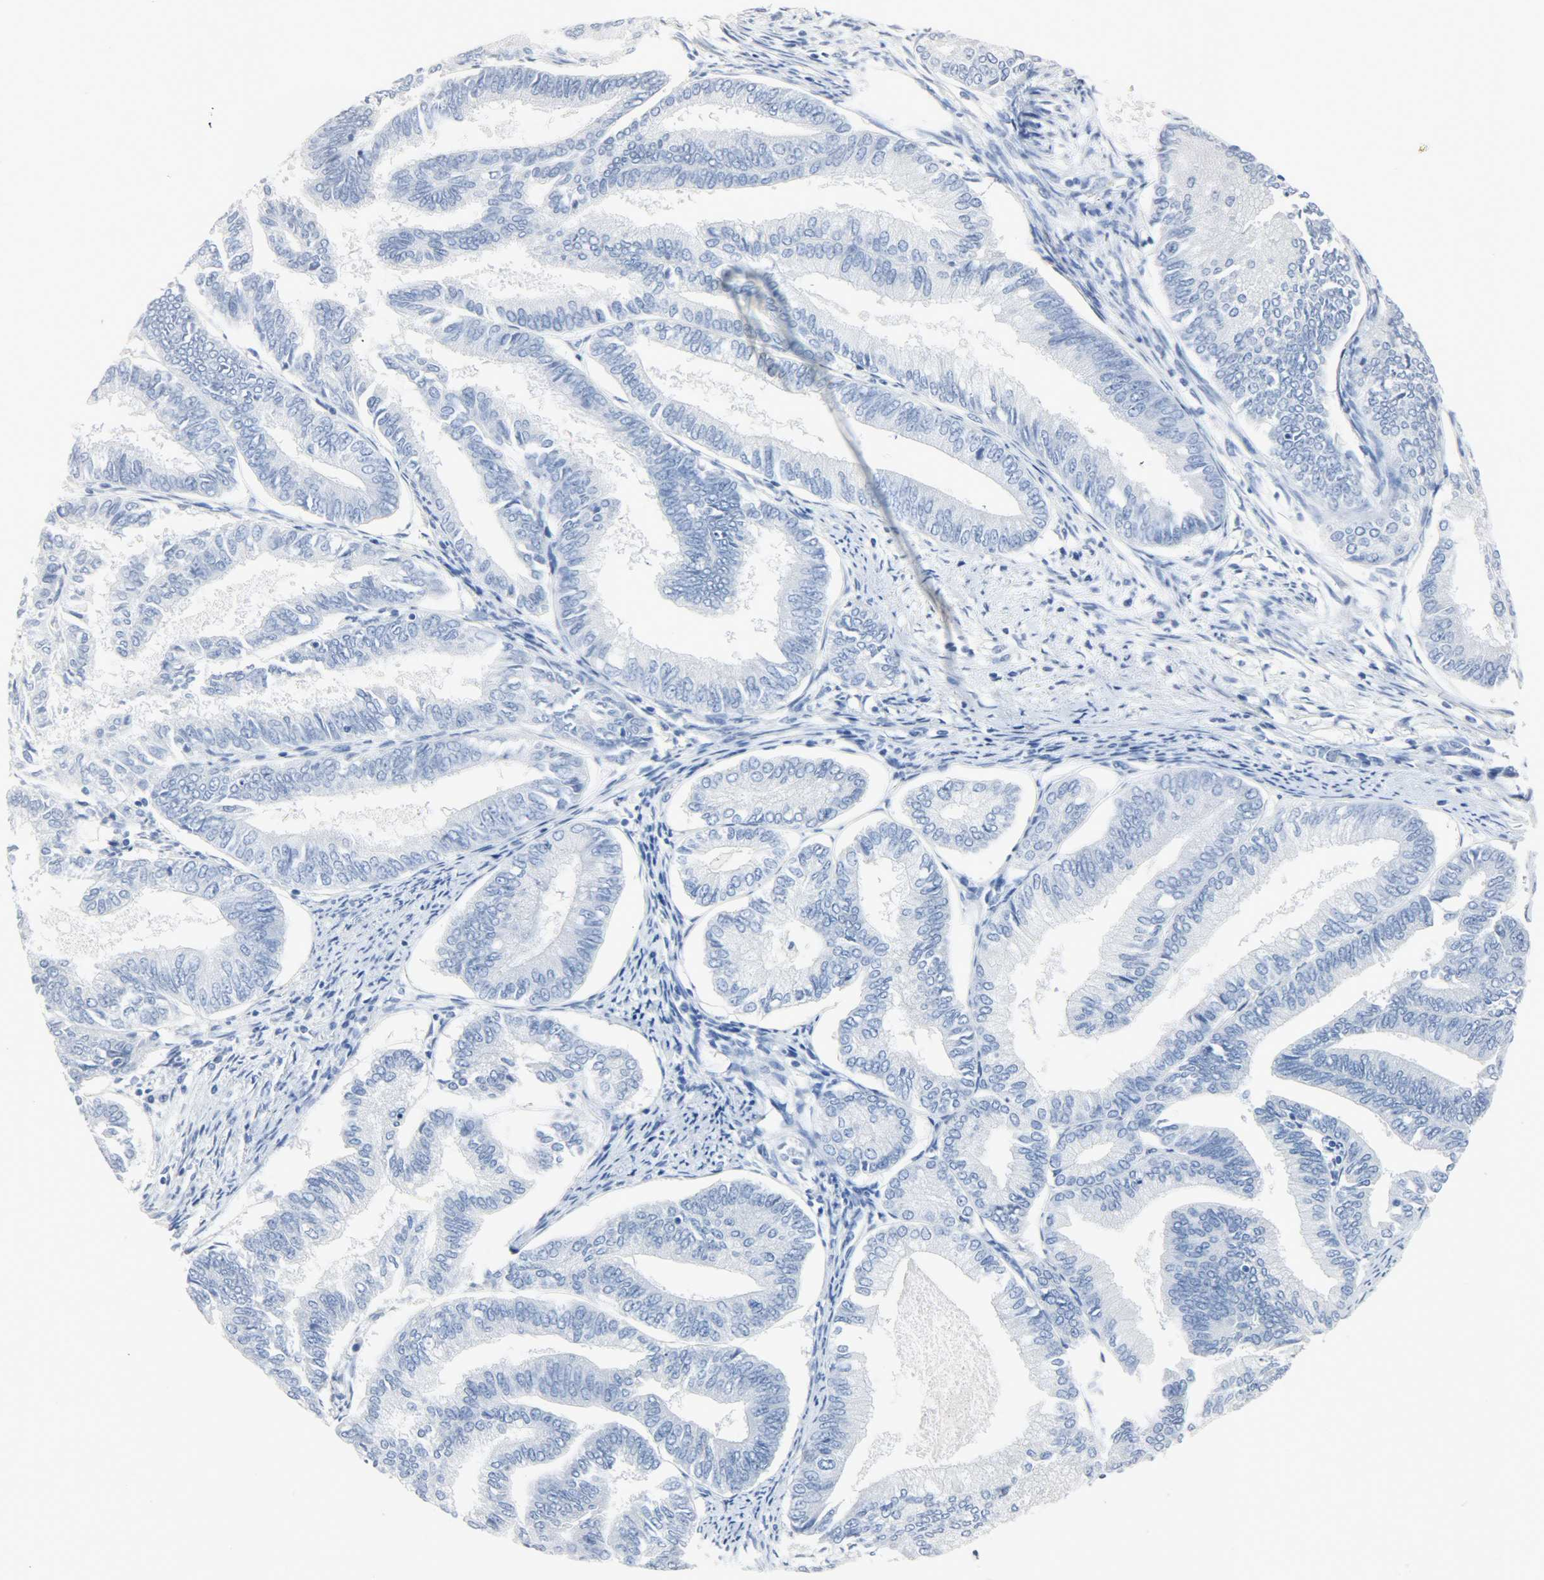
{"staining": {"intensity": "negative", "quantity": "none", "location": "none"}, "tissue": "endometrial cancer", "cell_type": "Tumor cells", "image_type": "cancer", "snomed": [{"axis": "morphology", "description": "Adenocarcinoma, NOS"}, {"axis": "topography", "description": "Endometrium"}], "caption": "Immunohistochemistry of human endometrial cancer (adenocarcinoma) reveals no staining in tumor cells. (Stains: DAB (3,3'-diaminobenzidine) IHC with hematoxylin counter stain, Microscopy: brightfield microscopy at high magnification).", "gene": "CA3", "patient": {"sex": "female", "age": 86}}